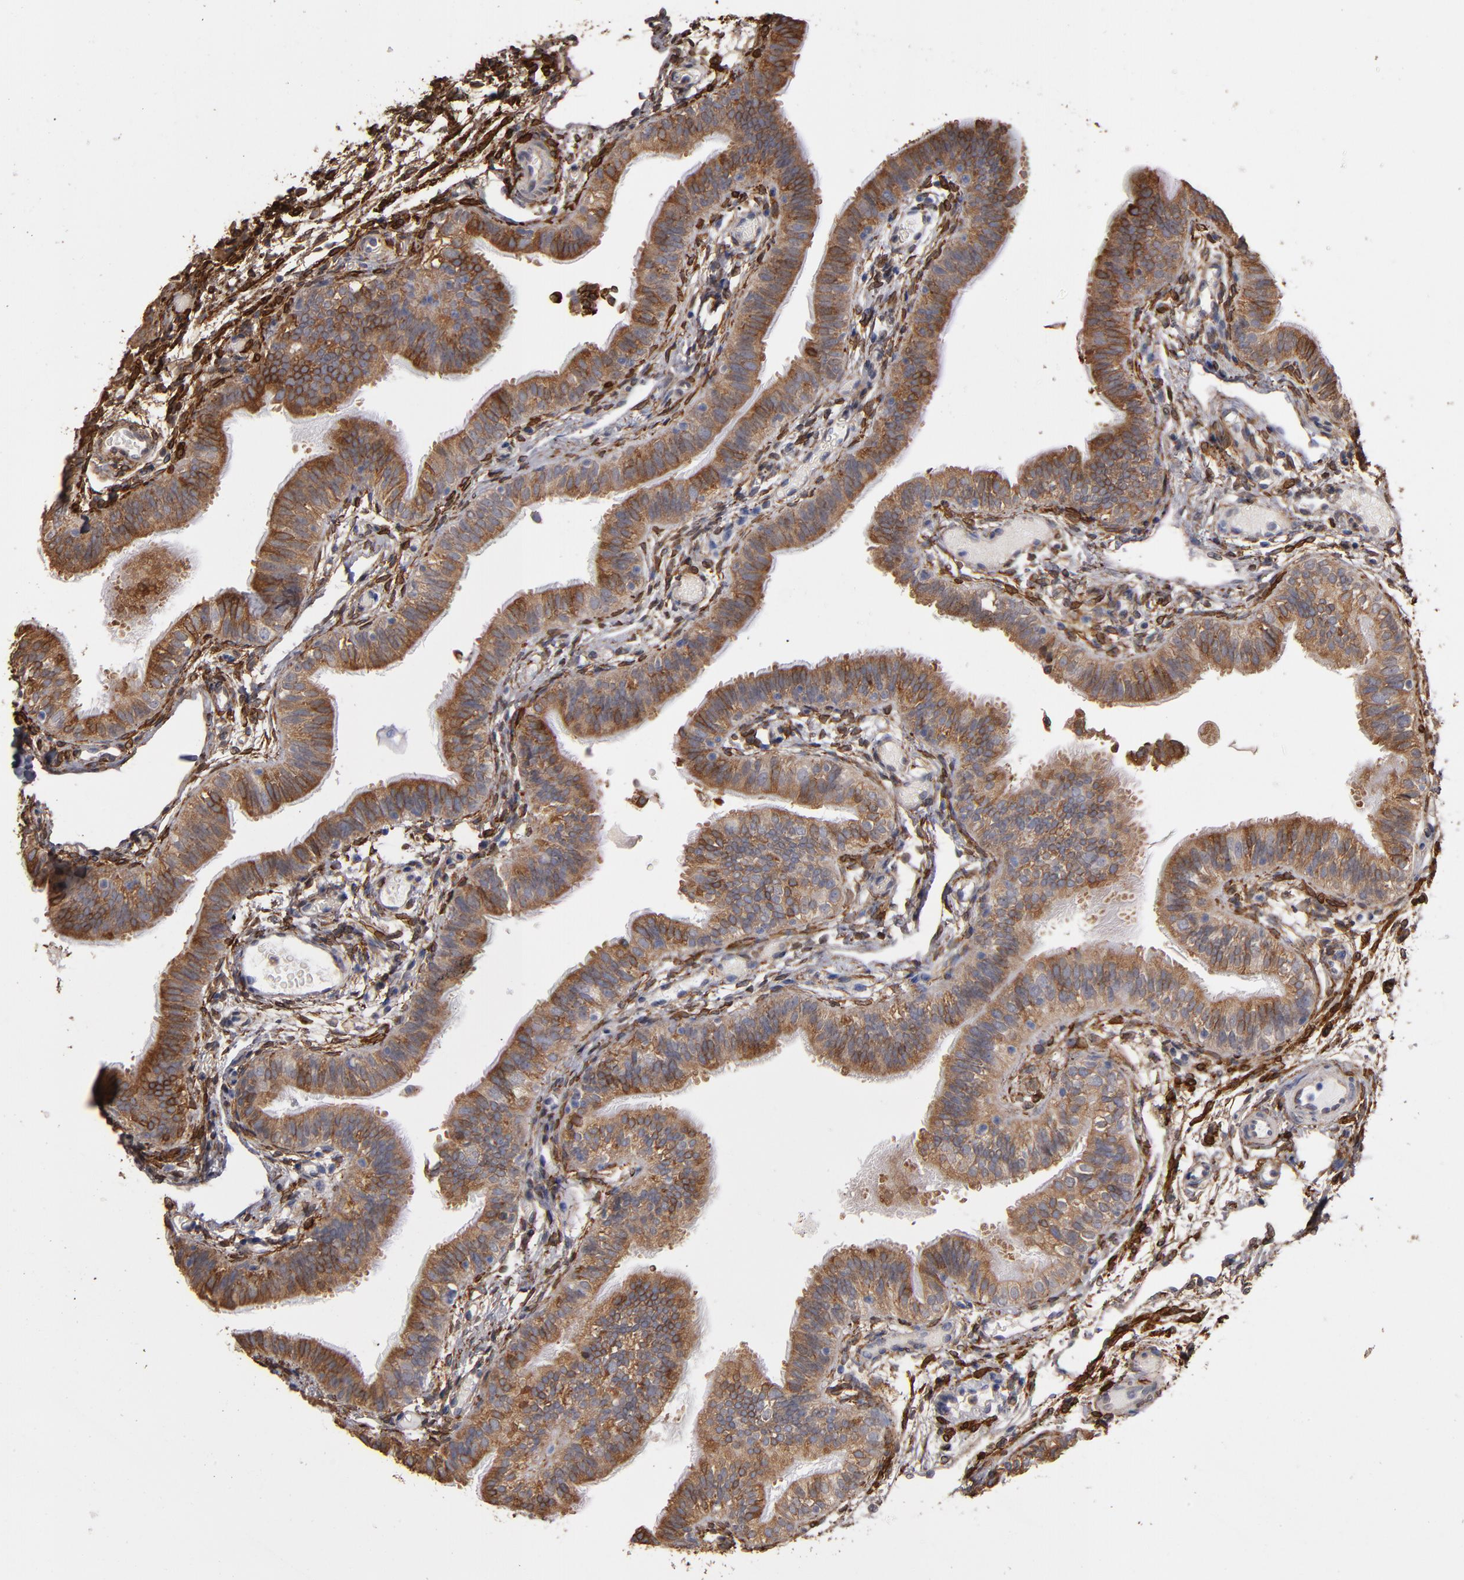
{"staining": {"intensity": "moderate", "quantity": ">75%", "location": "cytoplasmic/membranous"}, "tissue": "fallopian tube", "cell_type": "Glandular cells", "image_type": "normal", "snomed": [{"axis": "morphology", "description": "Normal tissue, NOS"}, {"axis": "morphology", "description": "Dermoid, NOS"}, {"axis": "topography", "description": "Fallopian tube"}], "caption": "The immunohistochemical stain shows moderate cytoplasmic/membranous positivity in glandular cells of benign fallopian tube.", "gene": "PGRMC1", "patient": {"sex": "female", "age": 33}}